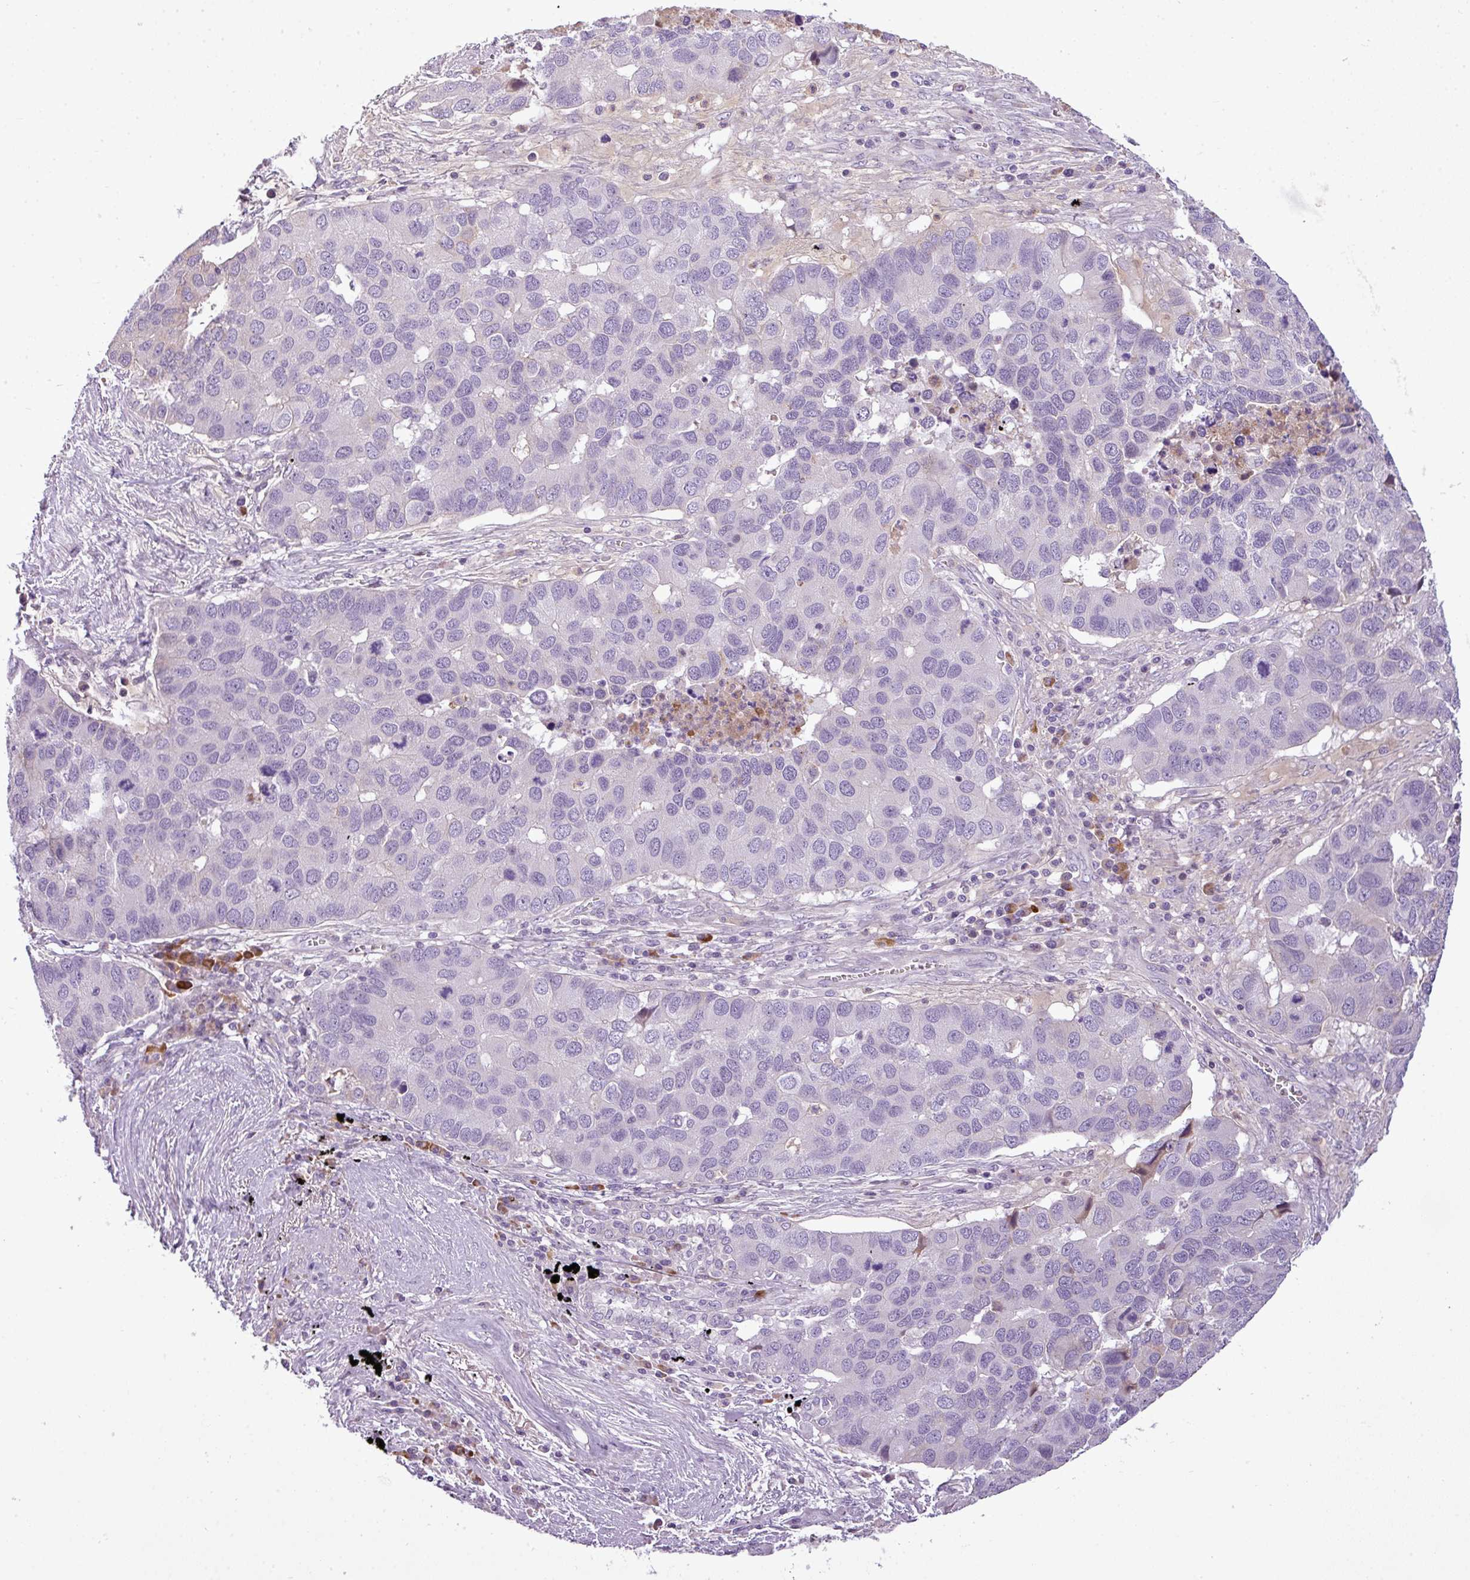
{"staining": {"intensity": "negative", "quantity": "none", "location": "none"}, "tissue": "lung cancer", "cell_type": "Tumor cells", "image_type": "cancer", "snomed": [{"axis": "morphology", "description": "Aneuploidy"}, {"axis": "morphology", "description": "Adenocarcinoma, NOS"}, {"axis": "topography", "description": "Lymph node"}, {"axis": "topography", "description": "Lung"}], "caption": "DAB immunohistochemical staining of human lung cancer (adenocarcinoma) demonstrates no significant expression in tumor cells.", "gene": "C4B", "patient": {"sex": "female", "age": 74}}